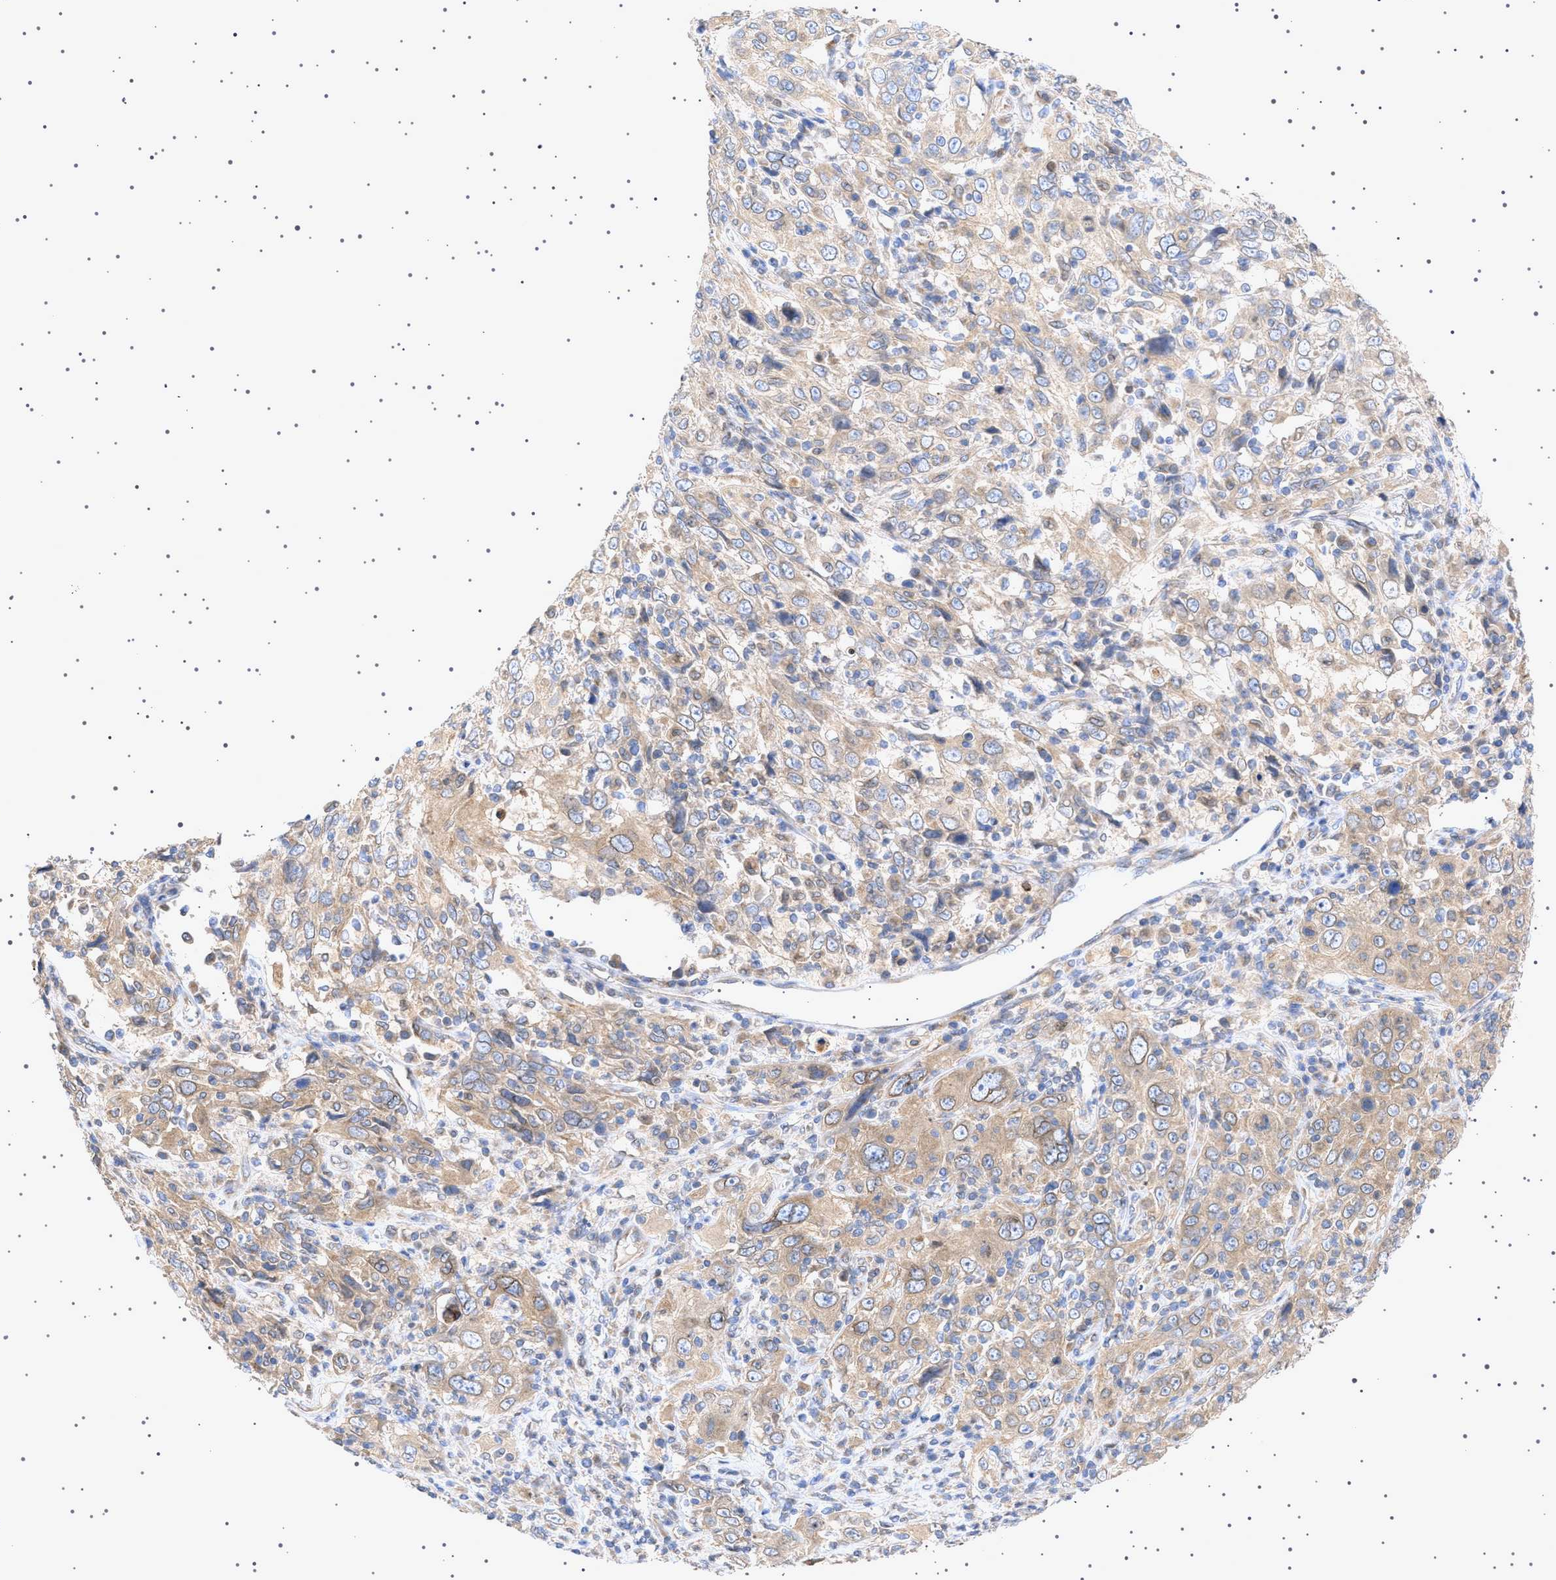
{"staining": {"intensity": "weak", "quantity": ">75%", "location": "cytoplasmic/membranous"}, "tissue": "cervical cancer", "cell_type": "Tumor cells", "image_type": "cancer", "snomed": [{"axis": "morphology", "description": "Squamous cell carcinoma, NOS"}, {"axis": "topography", "description": "Cervix"}], "caption": "Immunohistochemical staining of human cervical cancer (squamous cell carcinoma) demonstrates low levels of weak cytoplasmic/membranous expression in about >75% of tumor cells. The protein is shown in brown color, while the nuclei are stained blue.", "gene": "NUP93", "patient": {"sex": "female", "age": 46}}